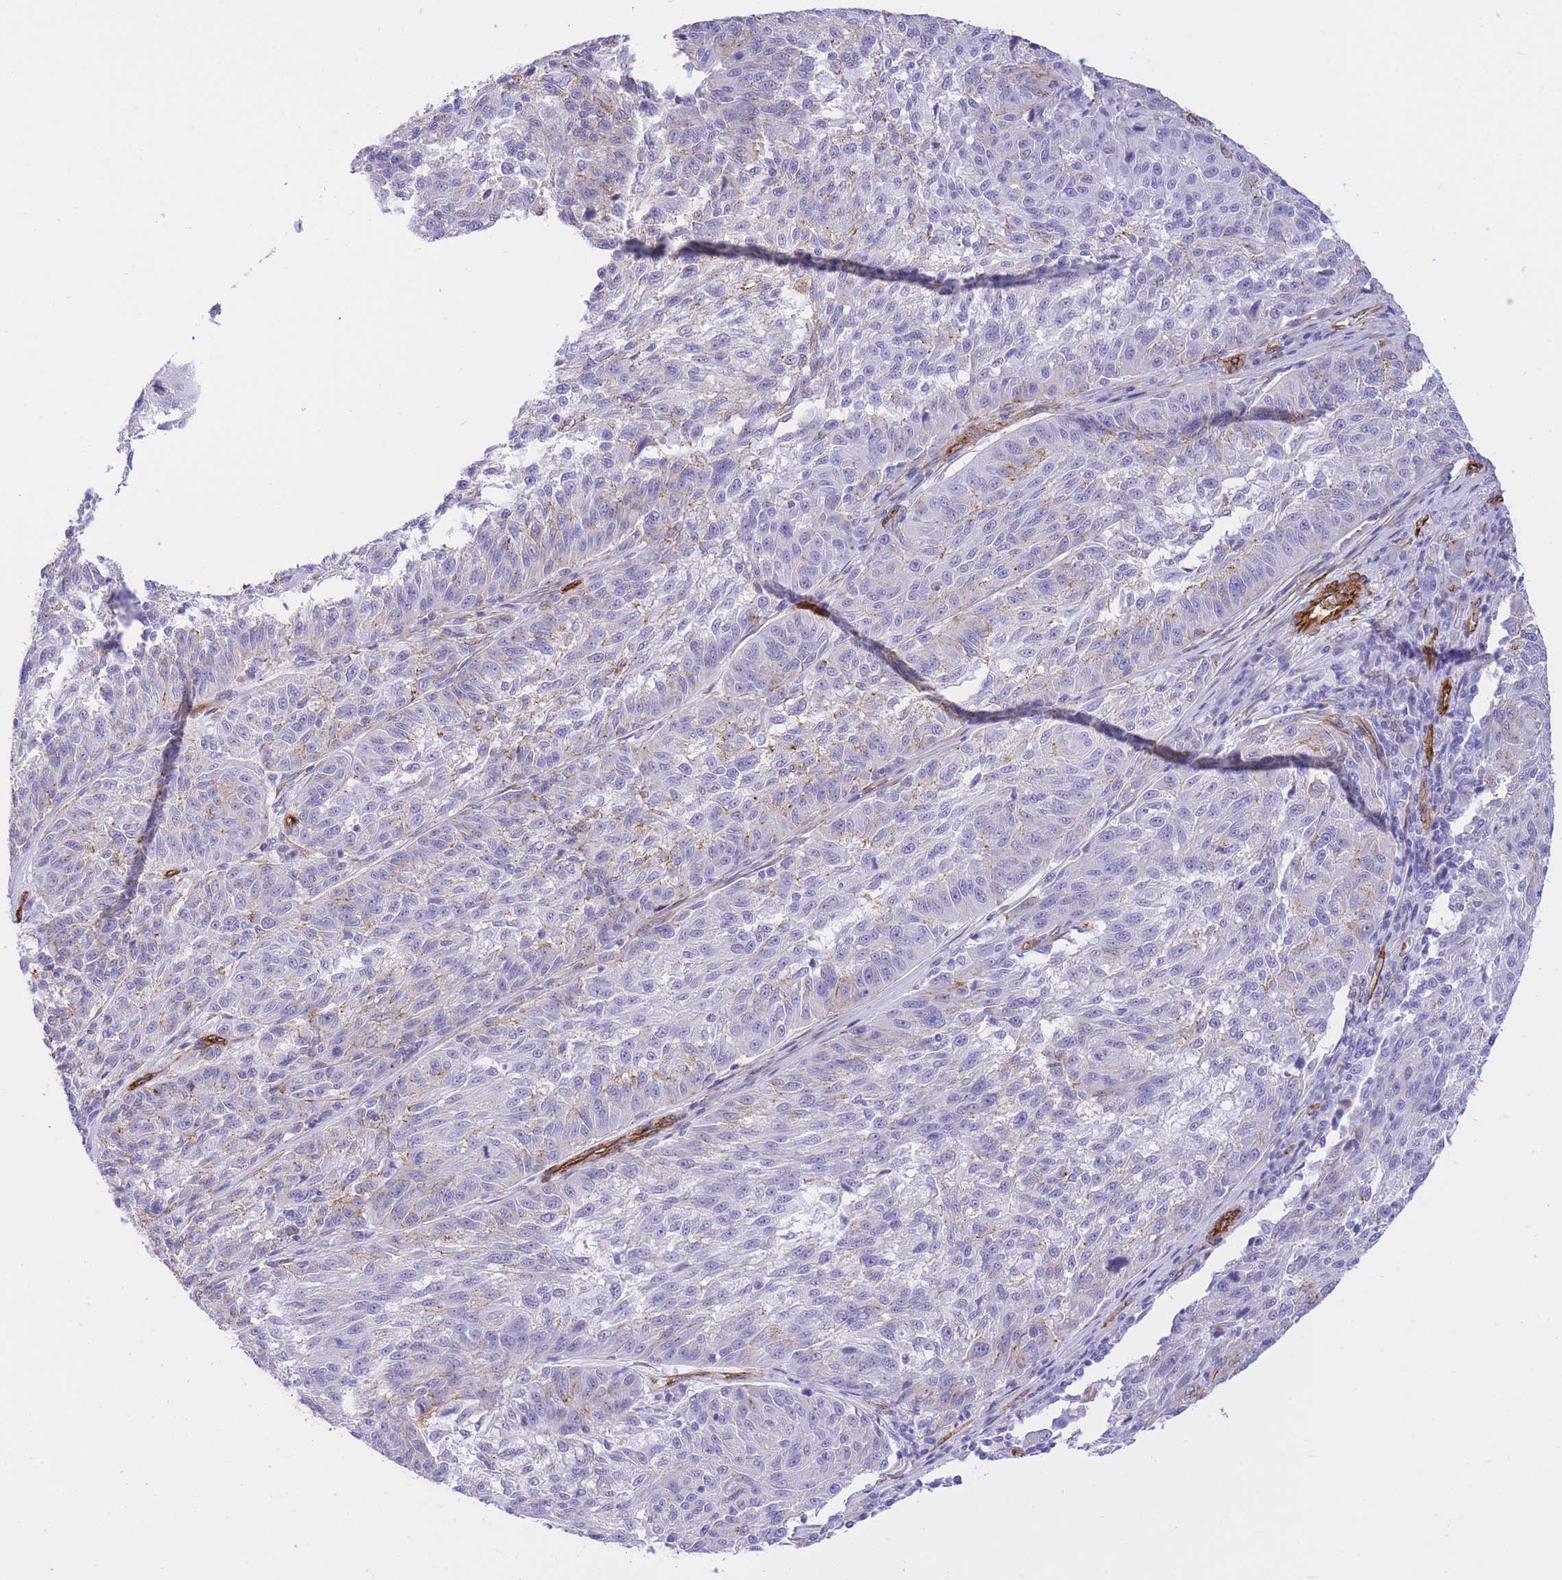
{"staining": {"intensity": "negative", "quantity": "none", "location": "none"}, "tissue": "melanoma", "cell_type": "Tumor cells", "image_type": "cancer", "snomed": [{"axis": "morphology", "description": "Malignant melanoma, NOS"}, {"axis": "topography", "description": "Skin"}], "caption": "Tumor cells are negative for protein expression in human malignant melanoma.", "gene": "CAVIN1", "patient": {"sex": "male", "age": 53}}